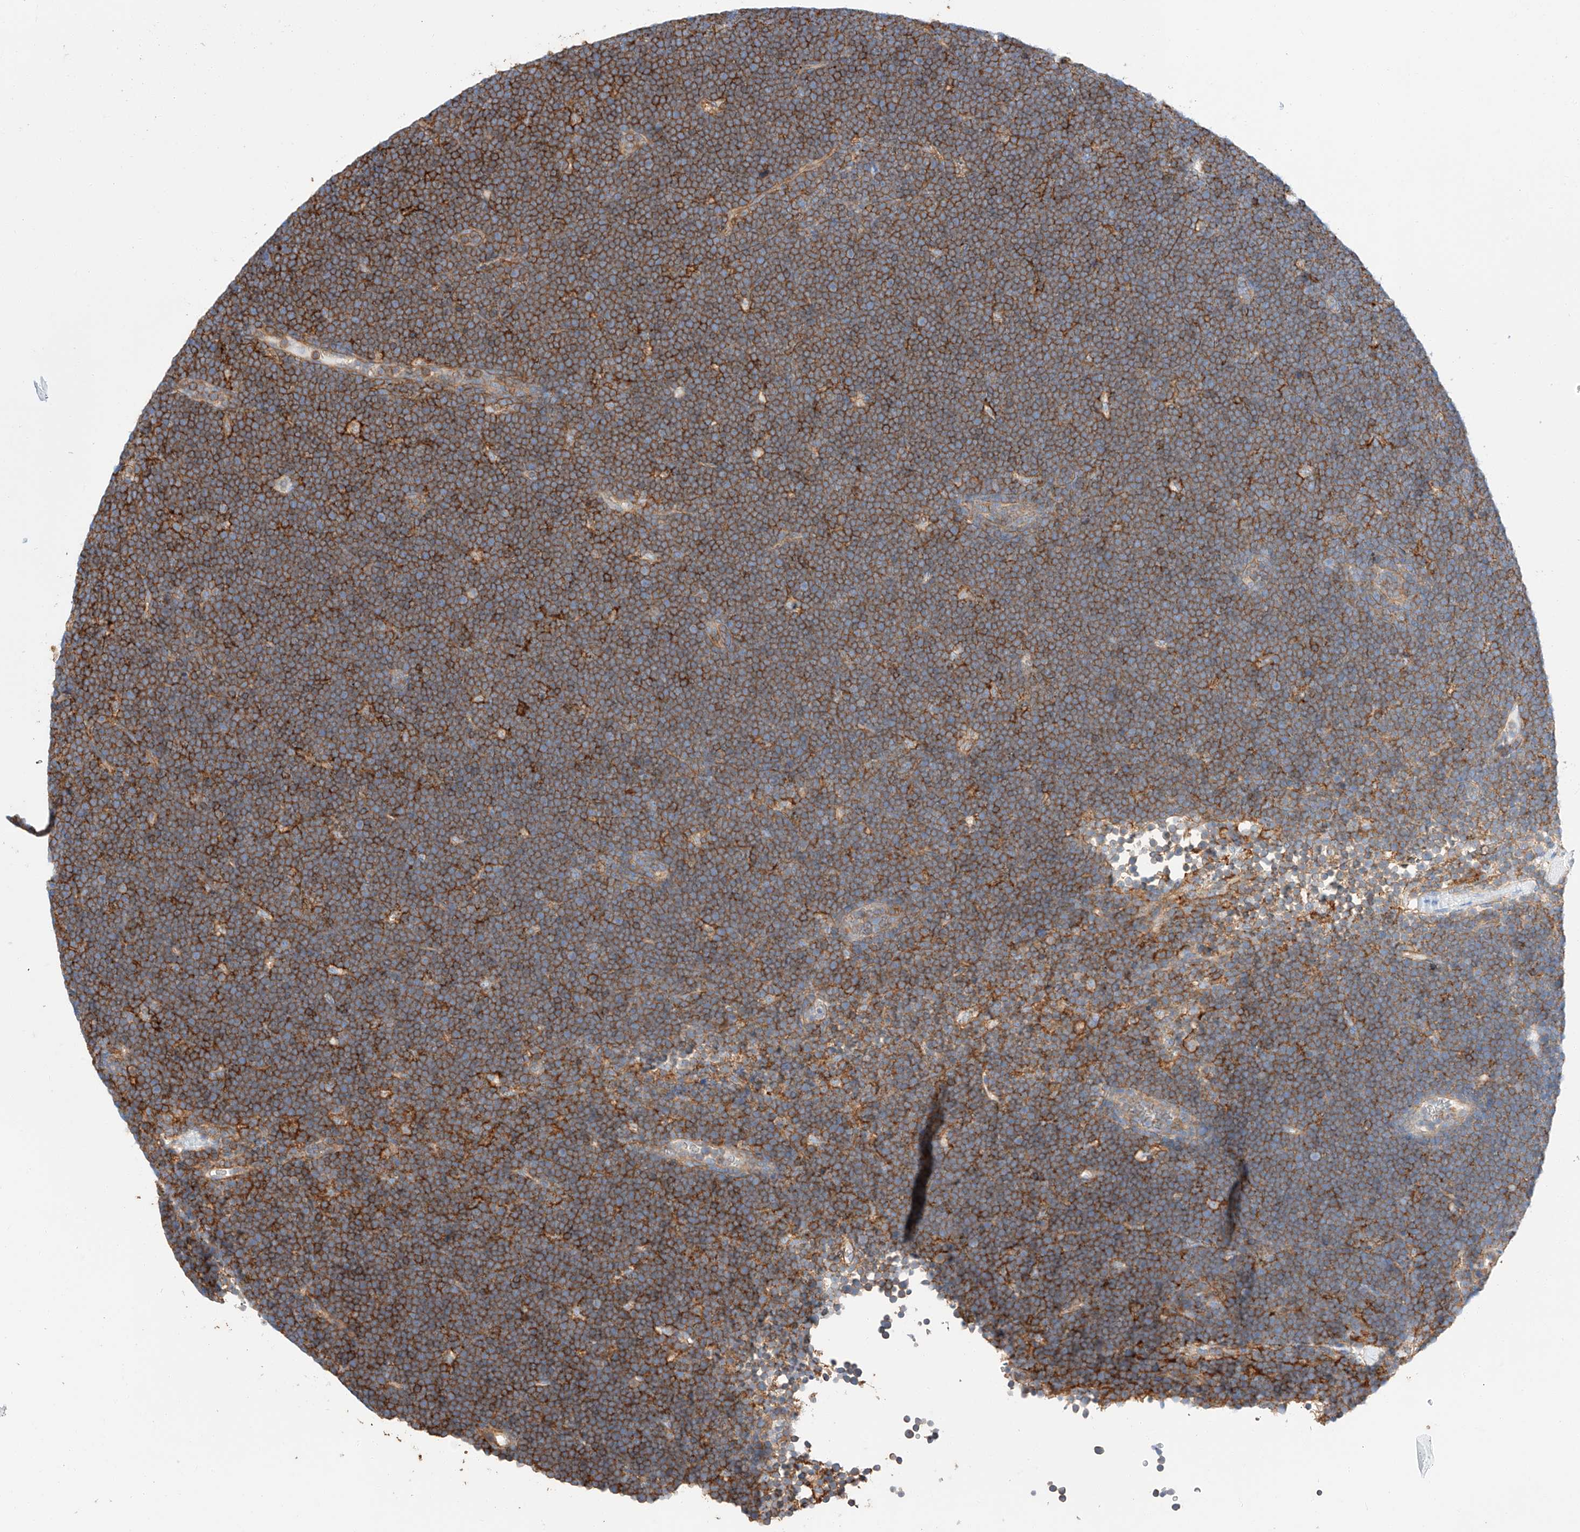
{"staining": {"intensity": "strong", "quantity": ">75%", "location": "cytoplasmic/membranous"}, "tissue": "lymphoma", "cell_type": "Tumor cells", "image_type": "cancer", "snomed": [{"axis": "morphology", "description": "Malignant lymphoma, non-Hodgkin's type, High grade"}, {"axis": "topography", "description": "Lymph node"}], "caption": "Protein staining by immunohistochemistry demonstrates strong cytoplasmic/membranous positivity in about >75% of tumor cells in lymphoma.", "gene": "HAUS4", "patient": {"sex": "male", "age": 13}}